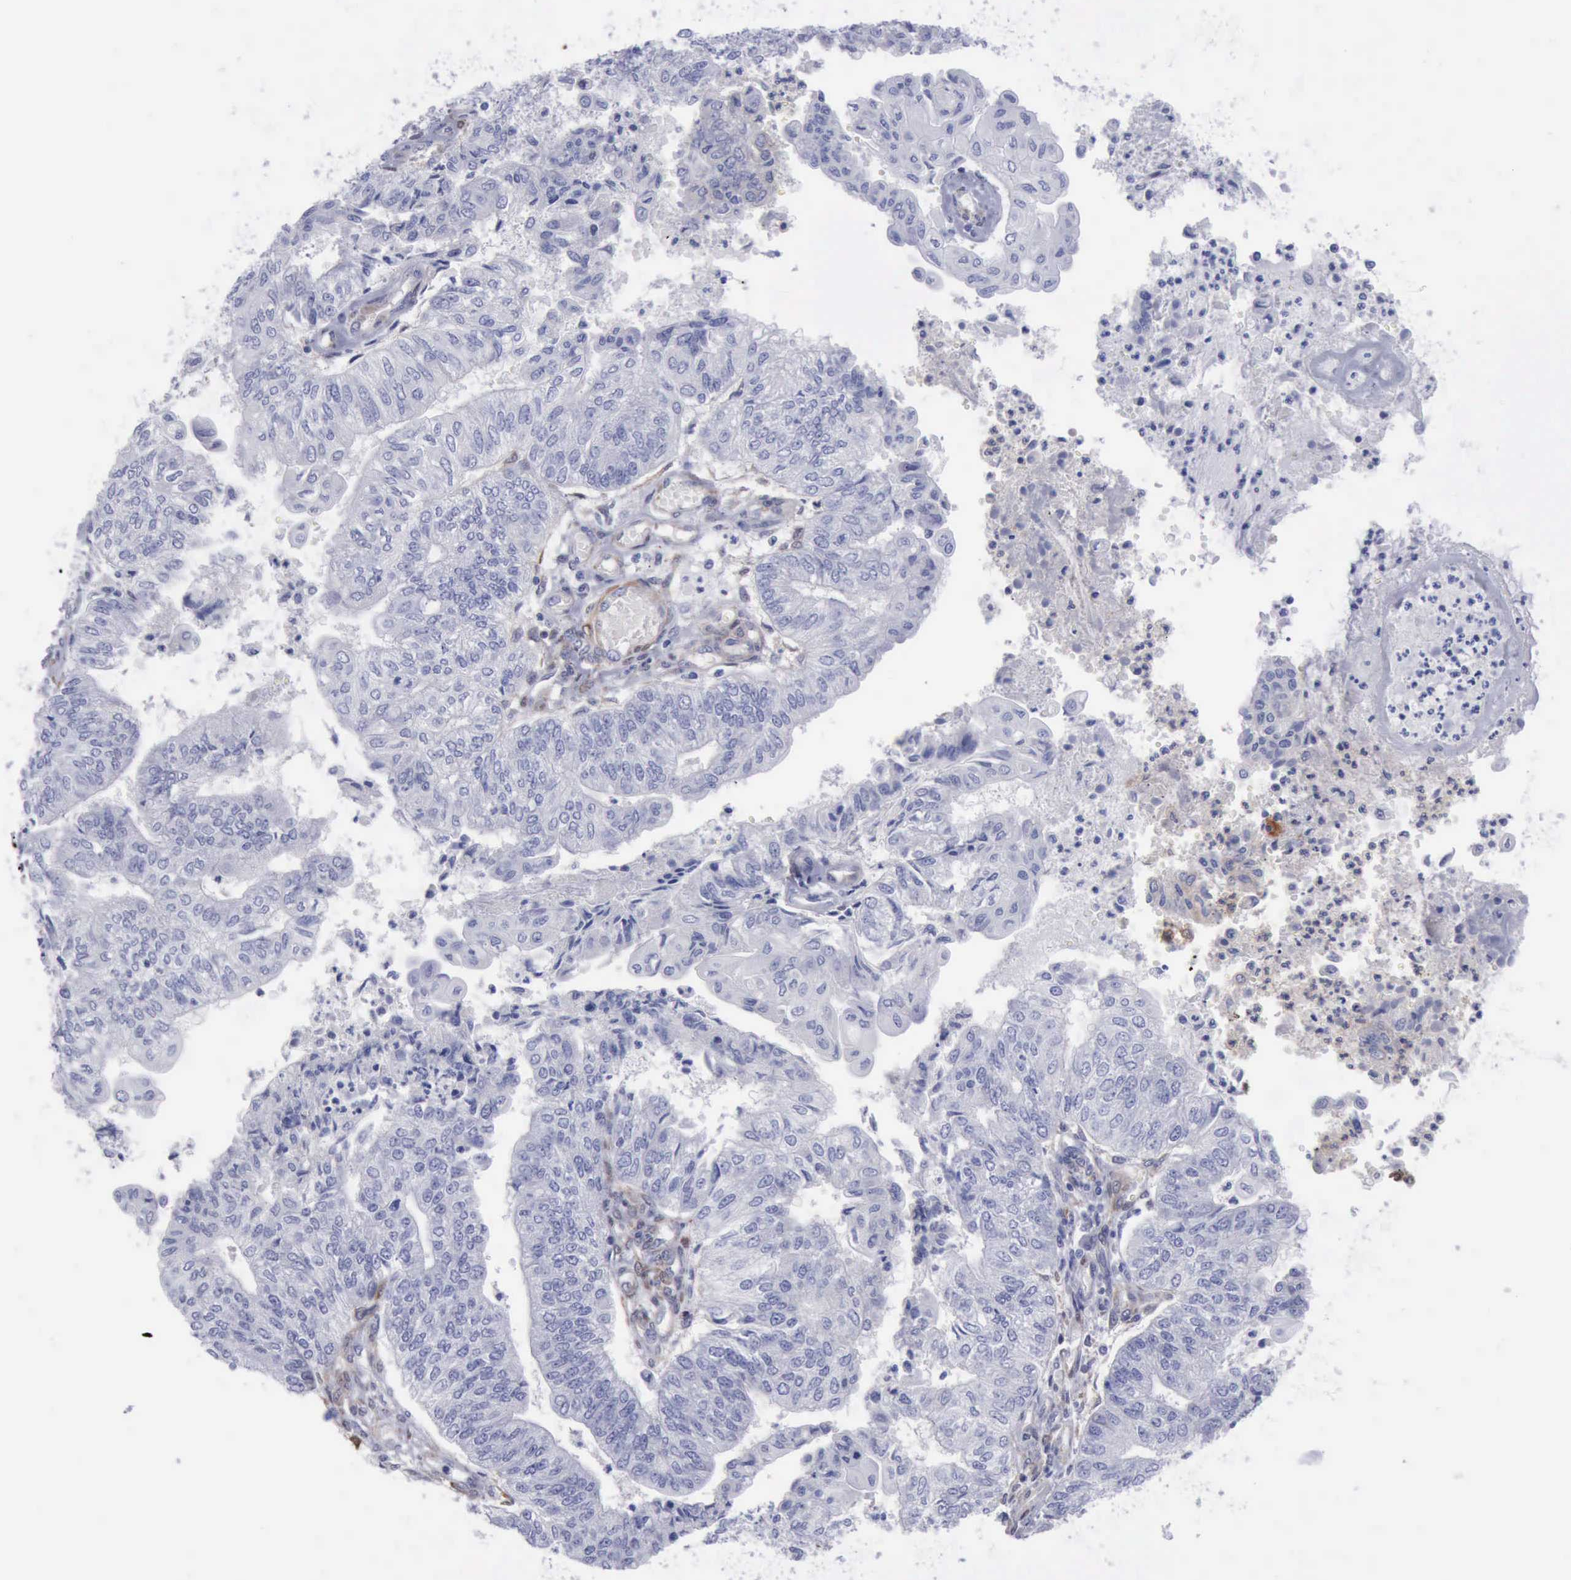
{"staining": {"intensity": "negative", "quantity": "none", "location": "none"}, "tissue": "endometrial cancer", "cell_type": "Tumor cells", "image_type": "cancer", "snomed": [{"axis": "morphology", "description": "Adenocarcinoma, NOS"}, {"axis": "topography", "description": "Endometrium"}], "caption": "Tumor cells are negative for protein expression in human endometrial cancer.", "gene": "FHL1", "patient": {"sex": "female", "age": 59}}